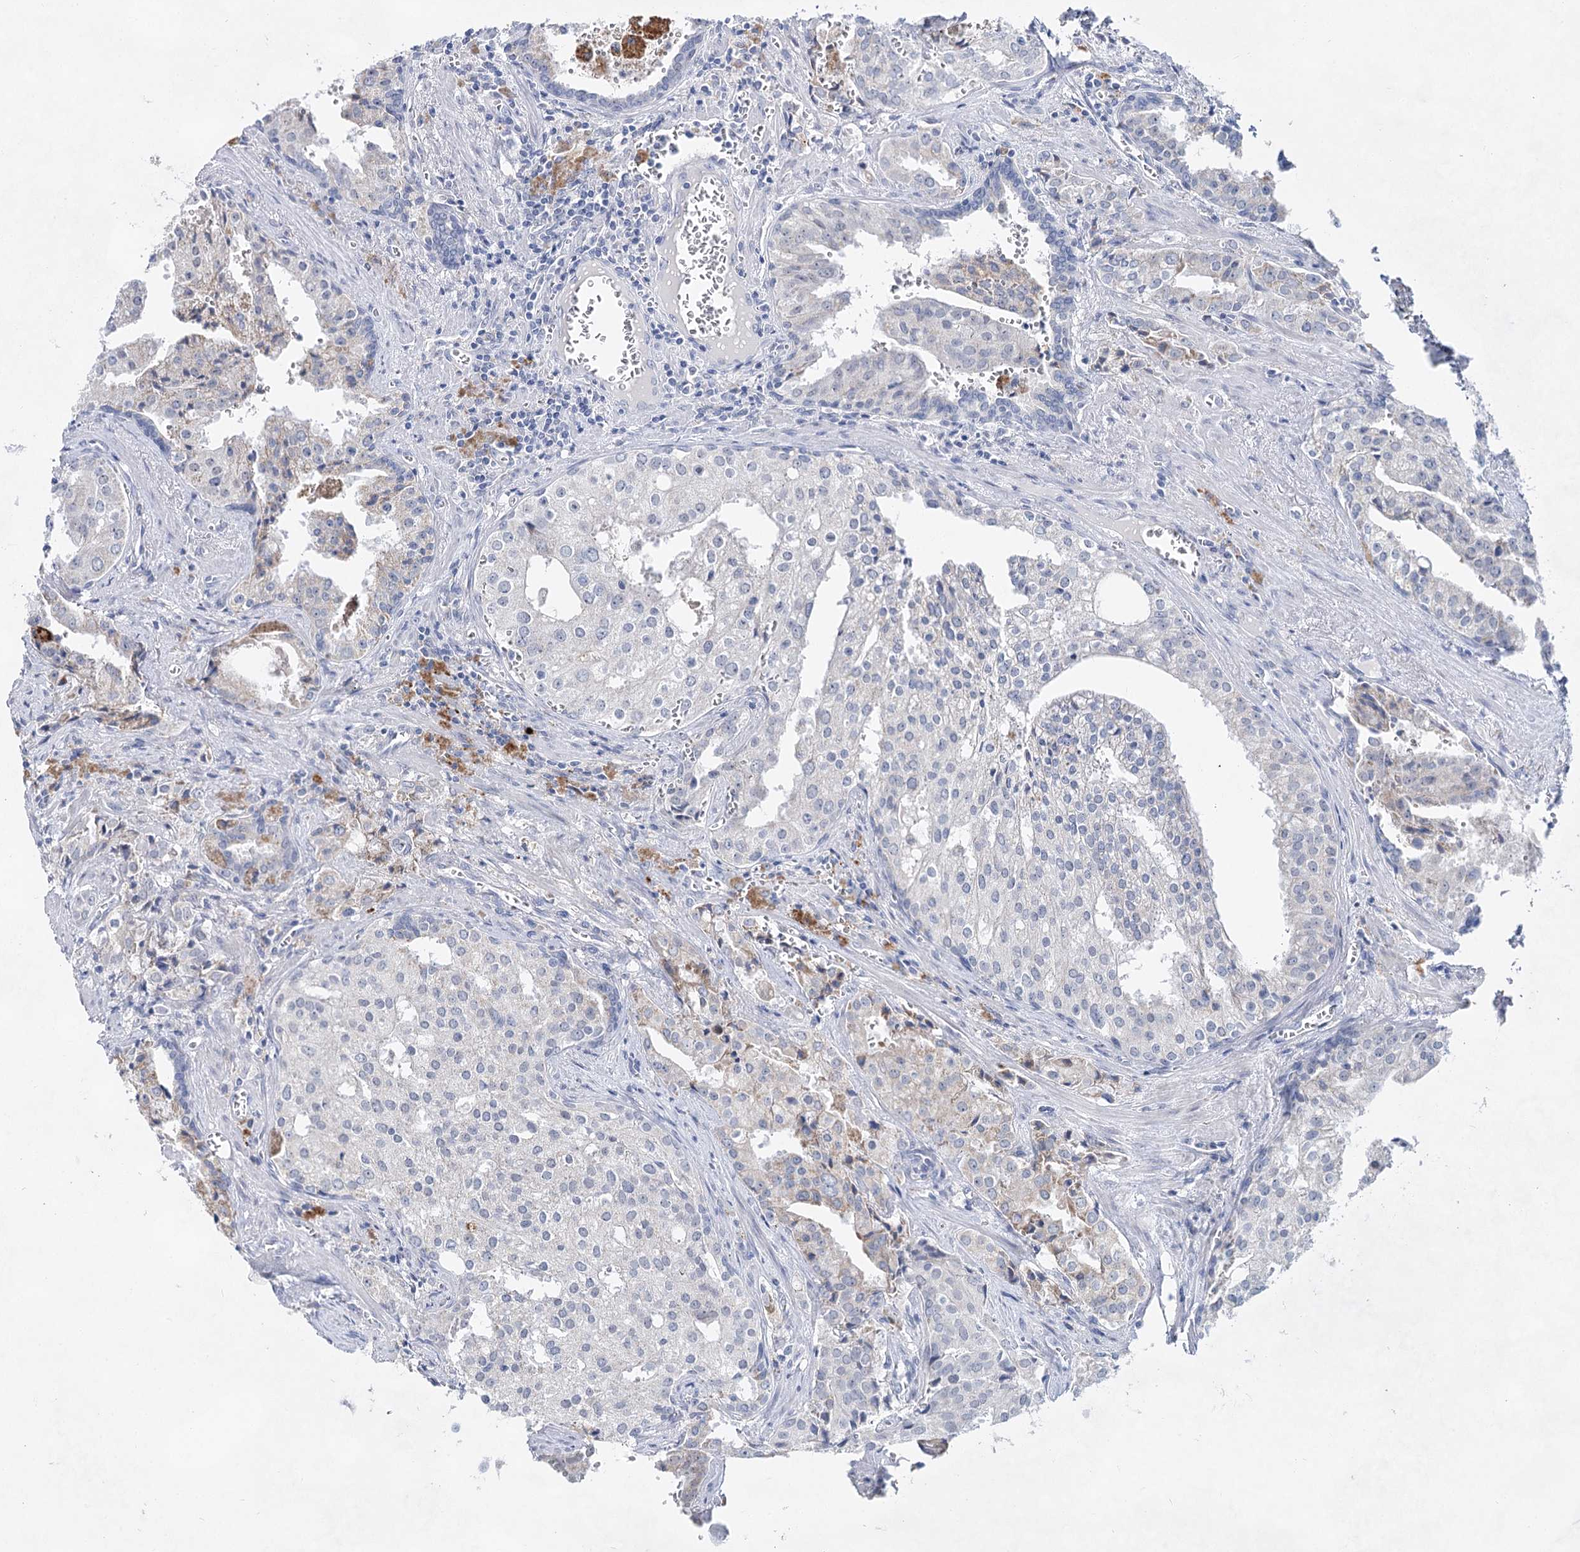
{"staining": {"intensity": "negative", "quantity": "none", "location": "none"}, "tissue": "prostate cancer", "cell_type": "Tumor cells", "image_type": "cancer", "snomed": [{"axis": "morphology", "description": "Adenocarcinoma, High grade"}, {"axis": "topography", "description": "Prostate"}], "caption": "Prostate adenocarcinoma (high-grade) was stained to show a protein in brown. There is no significant expression in tumor cells. Nuclei are stained in blue.", "gene": "BPHL", "patient": {"sex": "male", "age": 68}}